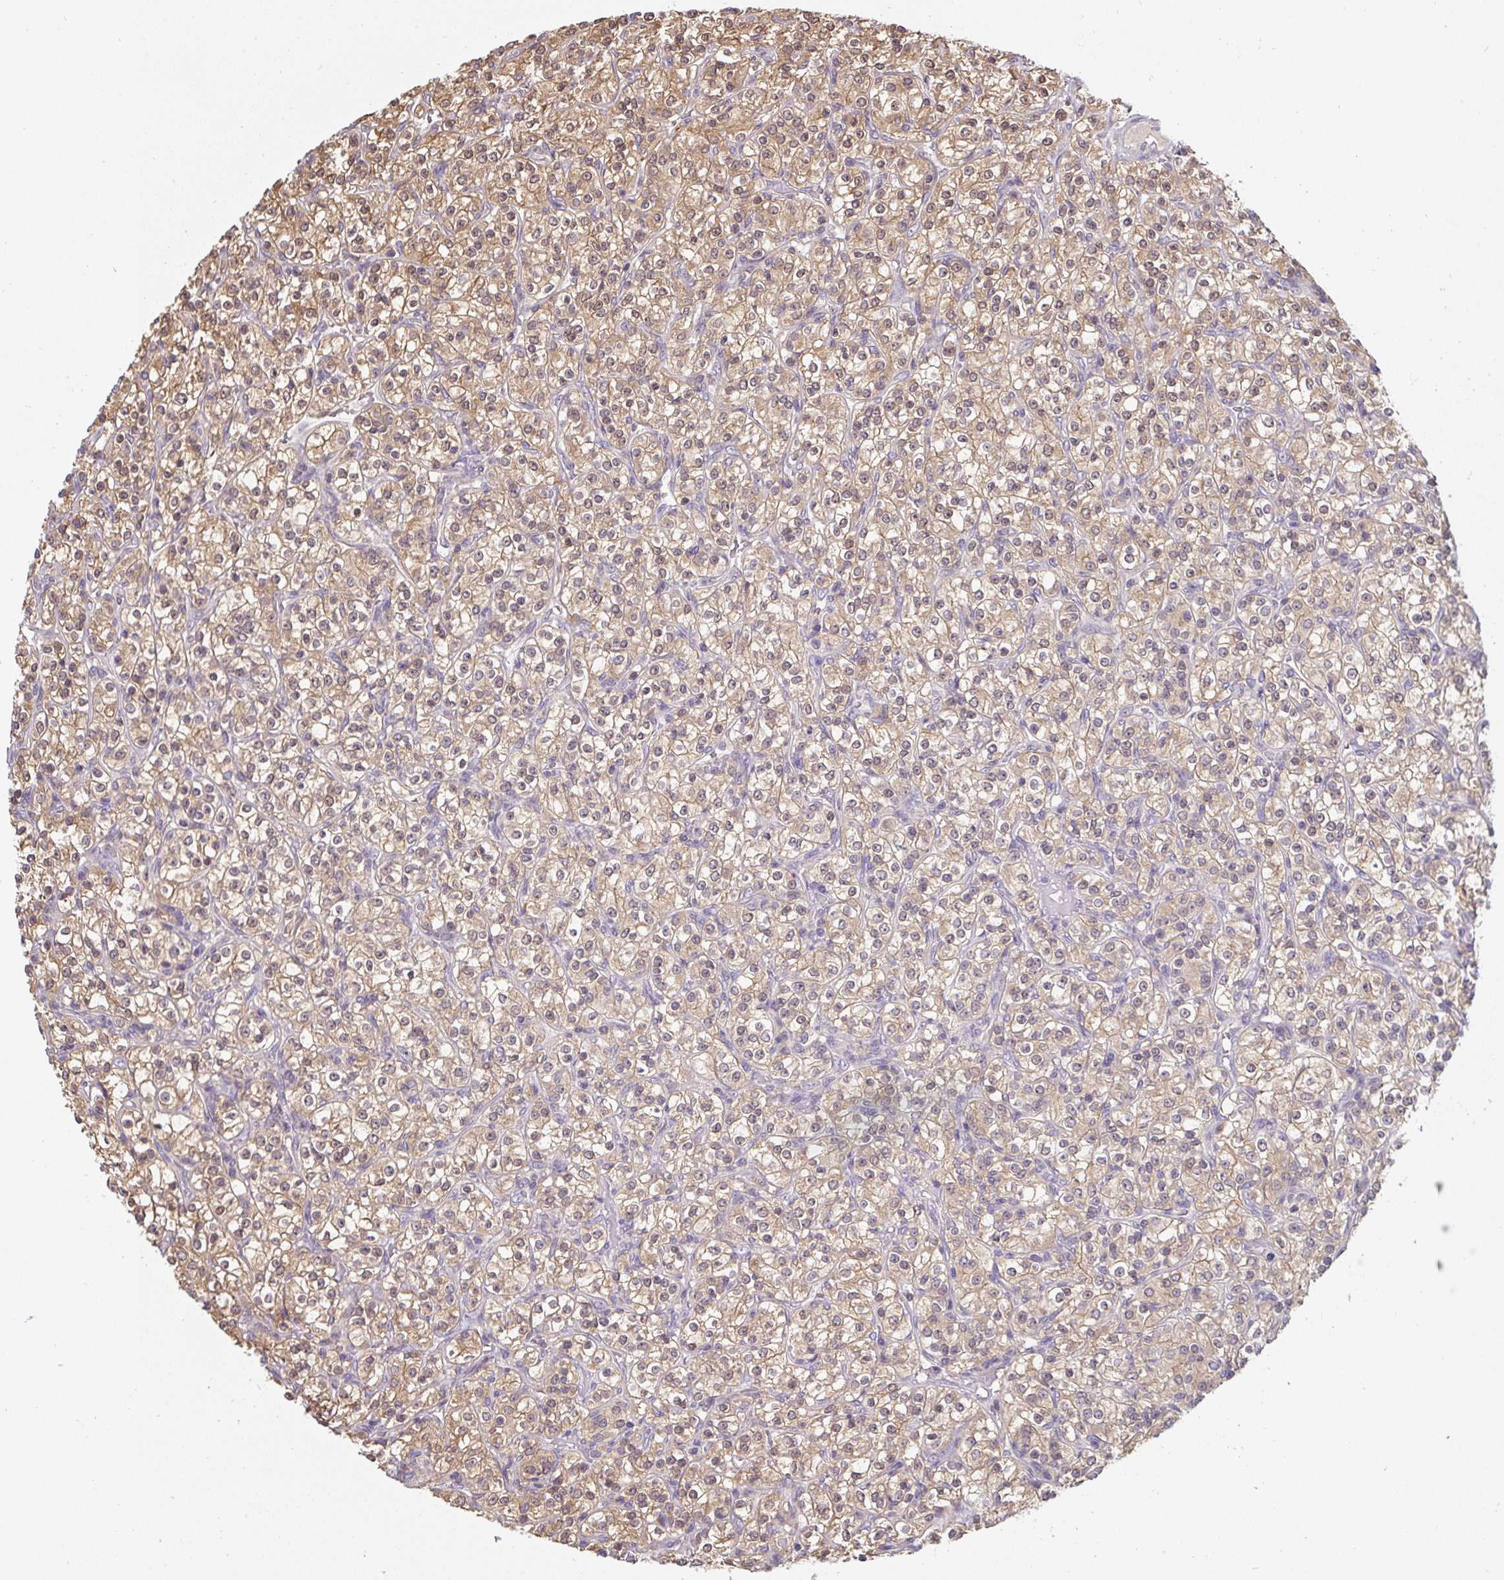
{"staining": {"intensity": "weak", "quantity": ">75%", "location": "cytoplasmic/membranous,nuclear"}, "tissue": "renal cancer", "cell_type": "Tumor cells", "image_type": "cancer", "snomed": [{"axis": "morphology", "description": "Adenocarcinoma, NOS"}, {"axis": "topography", "description": "Kidney"}], "caption": "Immunohistochemical staining of human renal adenocarcinoma shows low levels of weak cytoplasmic/membranous and nuclear expression in about >75% of tumor cells. (DAB (3,3'-diaminobenzidine) IHC with brightfield microscopy, high magnification).", "gene": "ST13", "patient": {"sex": "male", "age": 77}}